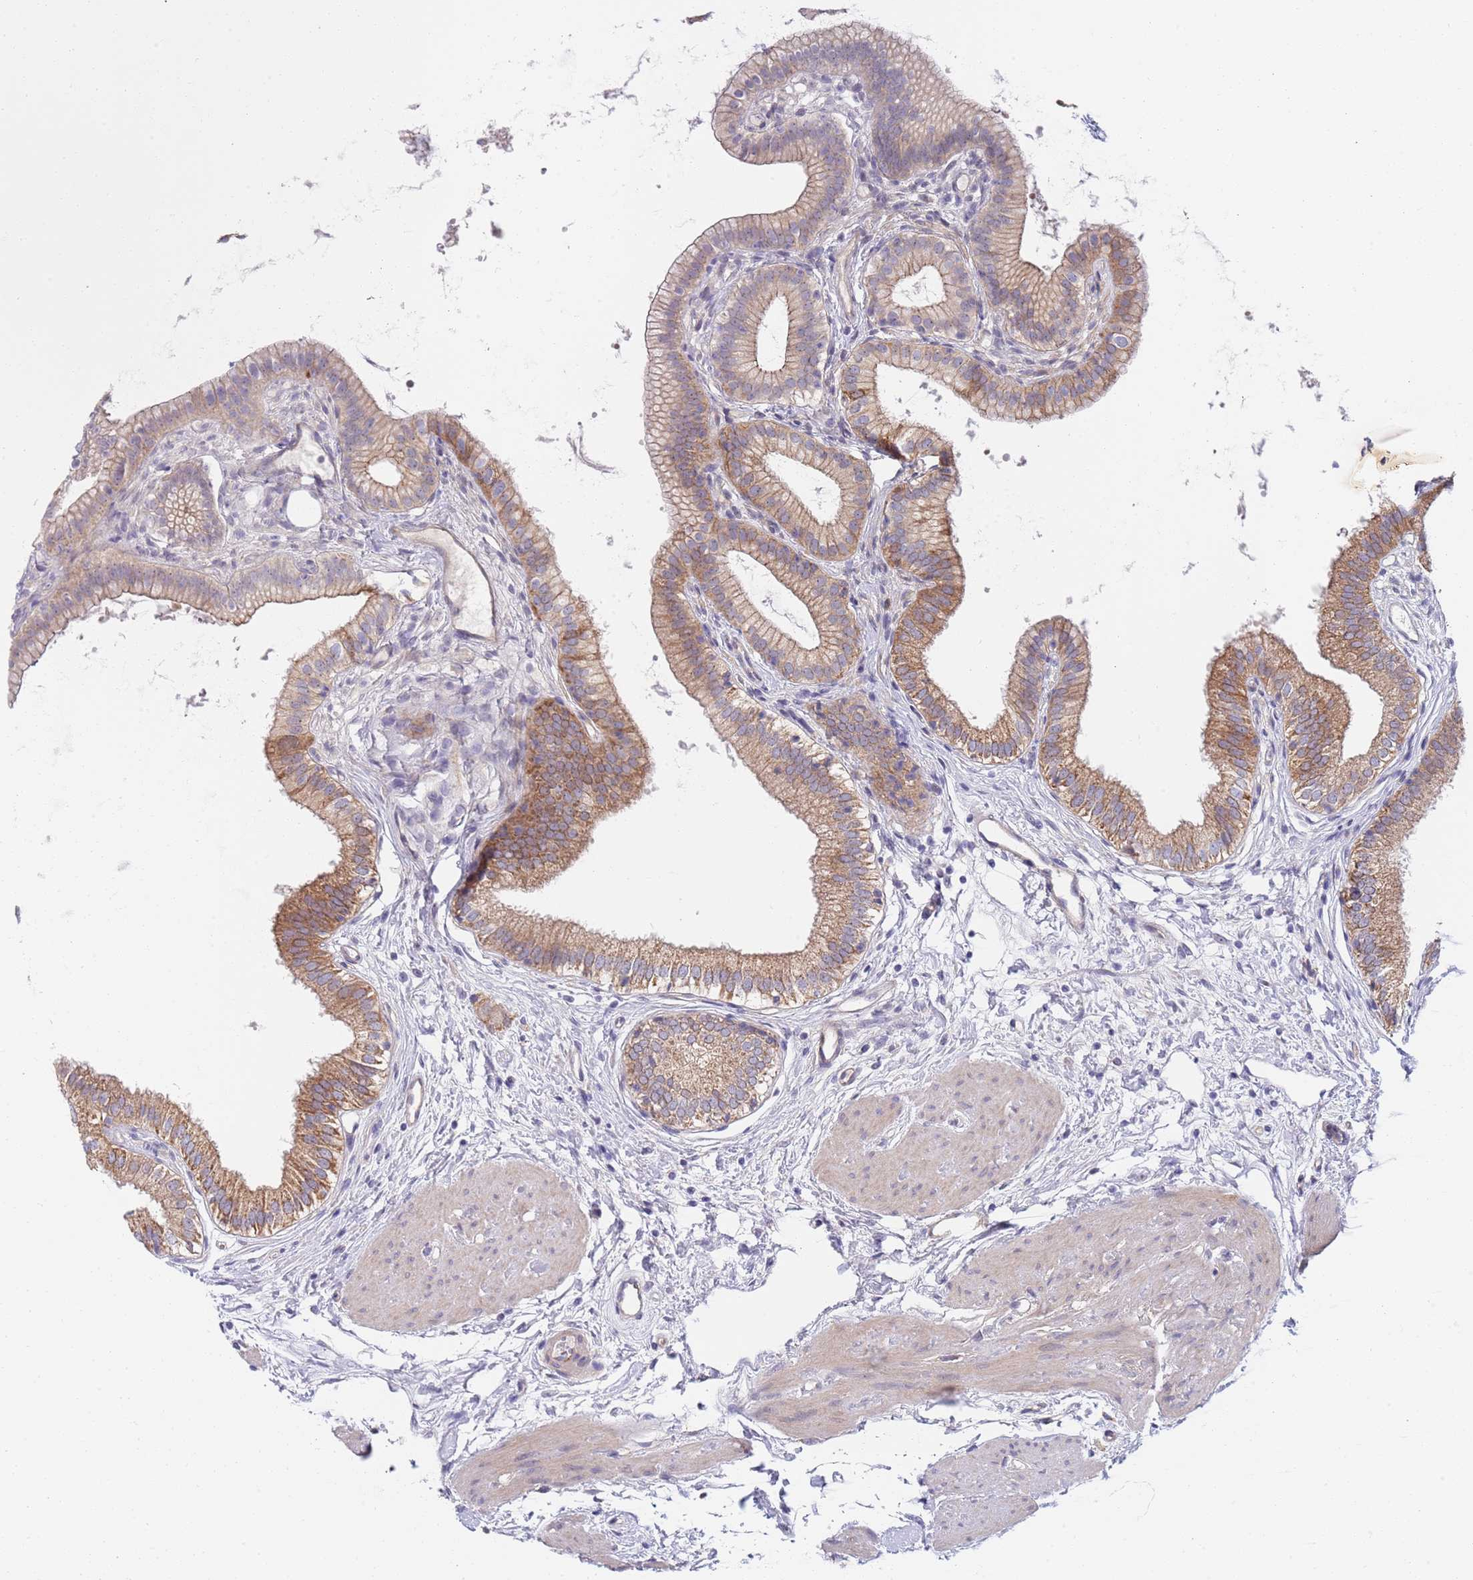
{"staining": {"intensity": "moderate", "quantity": ">75%", "location": "cytoplasmic/membranous"}, "tissue": "gallbladder", "cell_type": "Glandular cells", "image_type": "normal", "snomed": [{"axis": "morphology", "description": "Normal tissue, NOS"}, {"axis": "topography", "description": "Gallbladder"}], "caption": "The histopathology image demonstrates staining of benign gallbladder, revealing moderate cytoplasmic/membranous protein expression (brown color) within glandular cells. (DAB IHC, brown staining for protein, blue staining for nuclei).", "gene": "PWWP3A", "patient": {"sex": "female", "age": 54}}